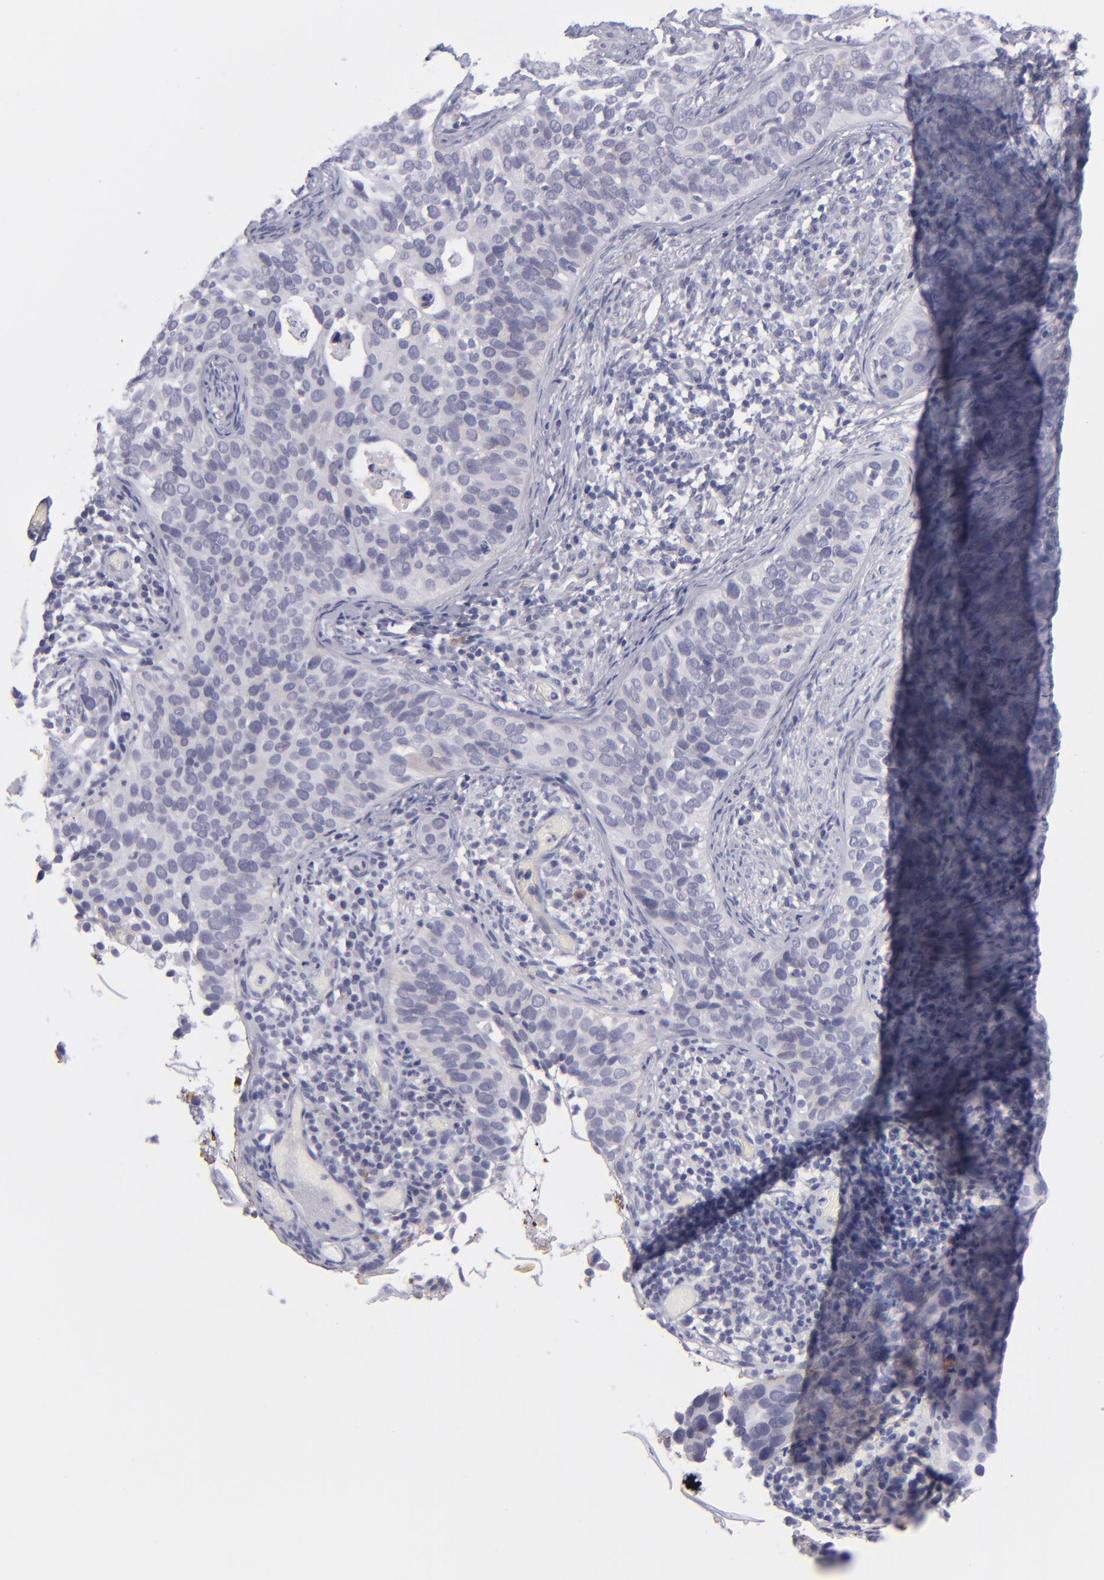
{"staining": {"intensity": "negative", "quantity": "none", "location": "none"}, "tissue": "cervical cancer", "cell_type": "Tumor cells", "image_type": "cancer", "snomed": [{"axis": "morphology", "description": "Squamous cell carcinoma, NOS"}, {"axis": "topography", "description": "Cervix"}], "caption": "This histopathology image is of squamous cell carcinoma (cervical) stained with IHC to label a protein in brown with the nuclei are counter-stained blue. There is no expression in tumor cells. The staining was performed using DAB to visualize the protein expression in brown, while the nuclei were stained in blue with hematoxylin (Magnification: 20x).", "gene": "ITGB4", "patient": {"sex": "female", "age": 31}}